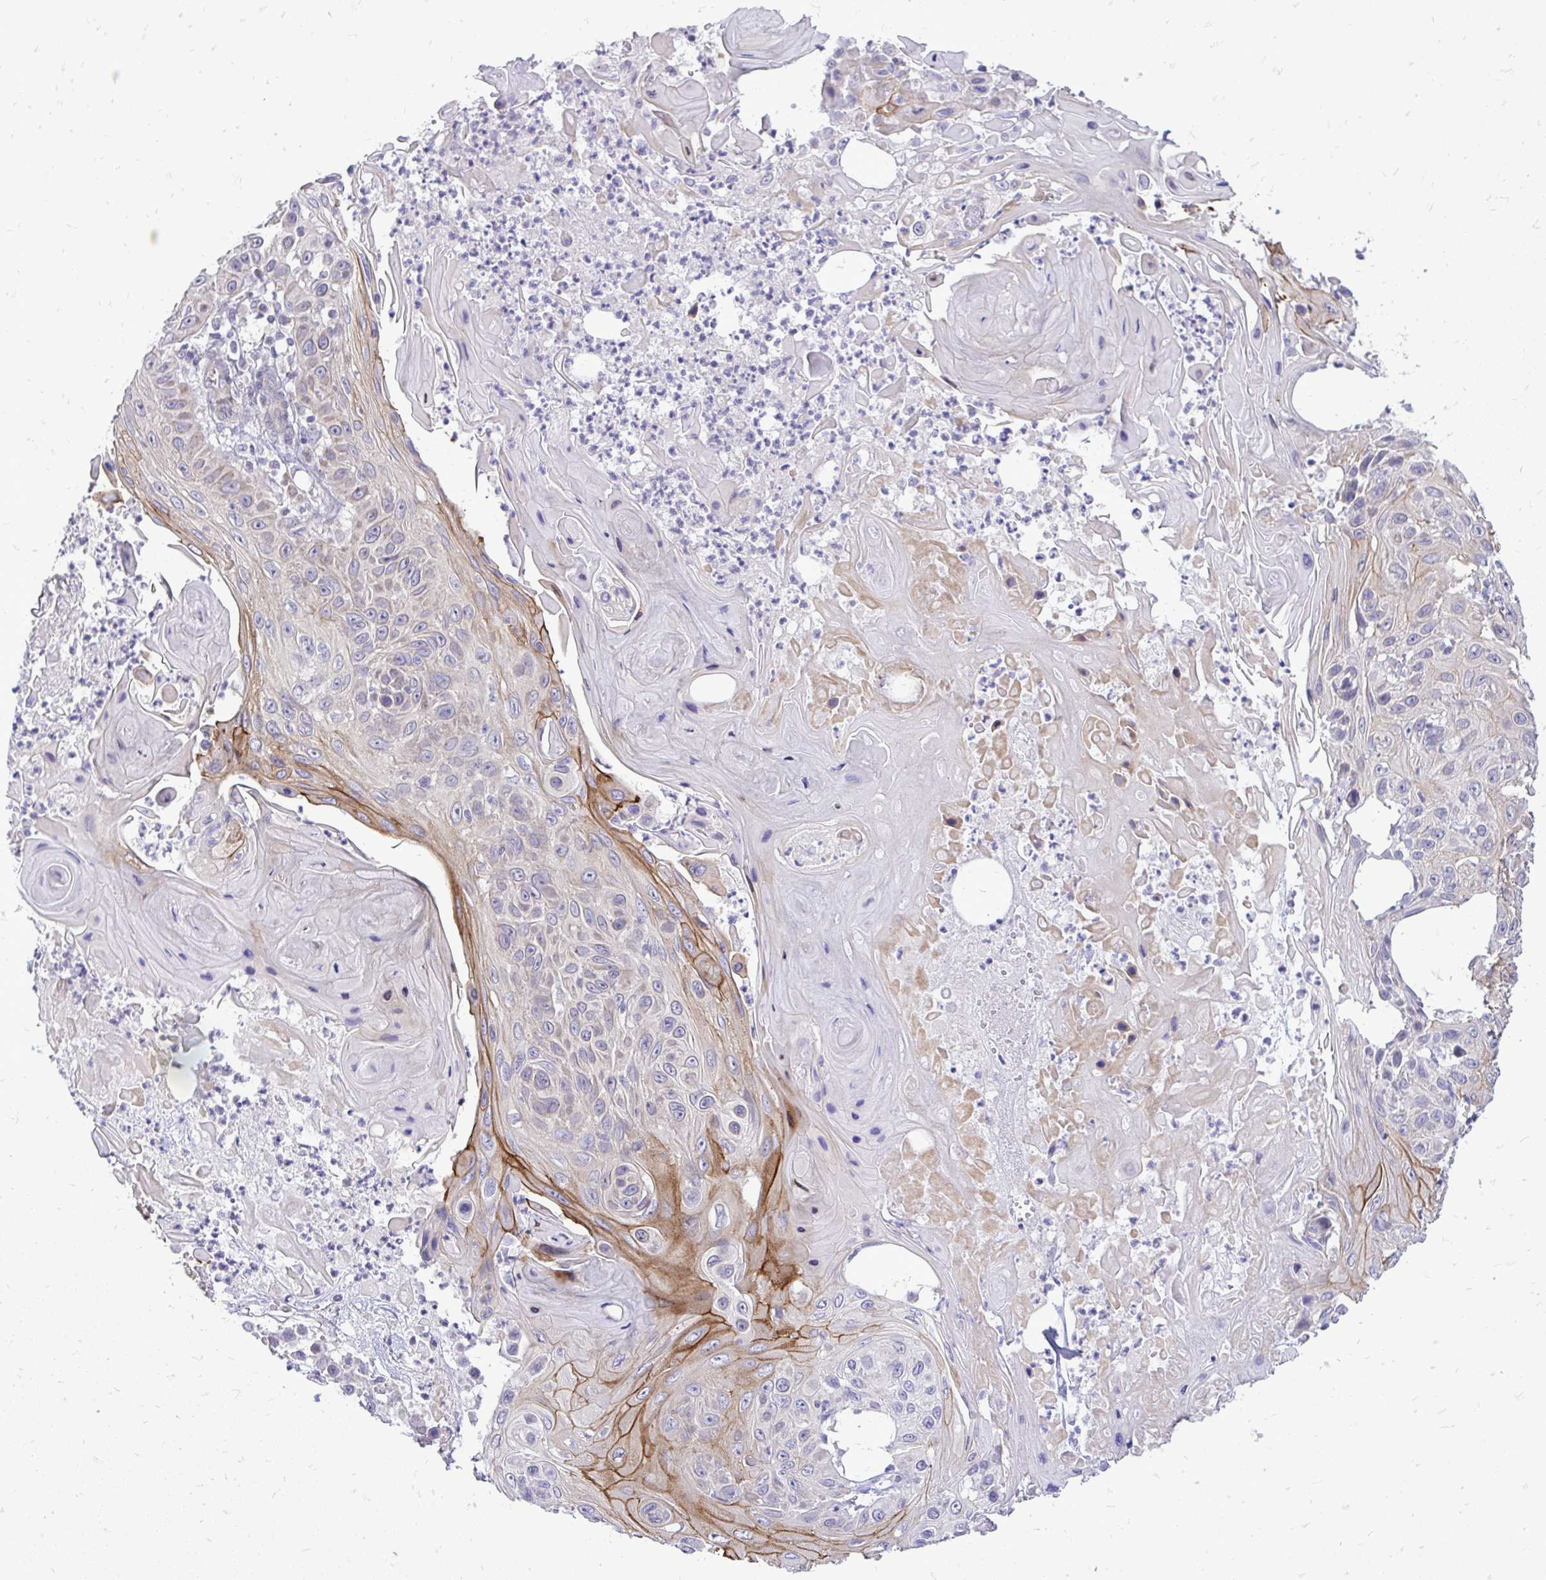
{"staining": {"intensity": "strong", "quantity": "<25%", "location": "cytoplasmic/membranous"}, "tissue": "skin cancer", "cell_type": "Tumor cells", "image_type": "cancer", "snomed": [{"axis": "morphology", "description": "Squamous cell carcinoma, NOS"}, {"axis": "topography", "description": "Skin"}], "caption": "Tumor cells show medium levels of strong cytoplasmic/membranous positivity in about <25% of cells in human skin cancer.", "gene": "SPTBN2", "patient": {"sex": "male", "age": 82}}